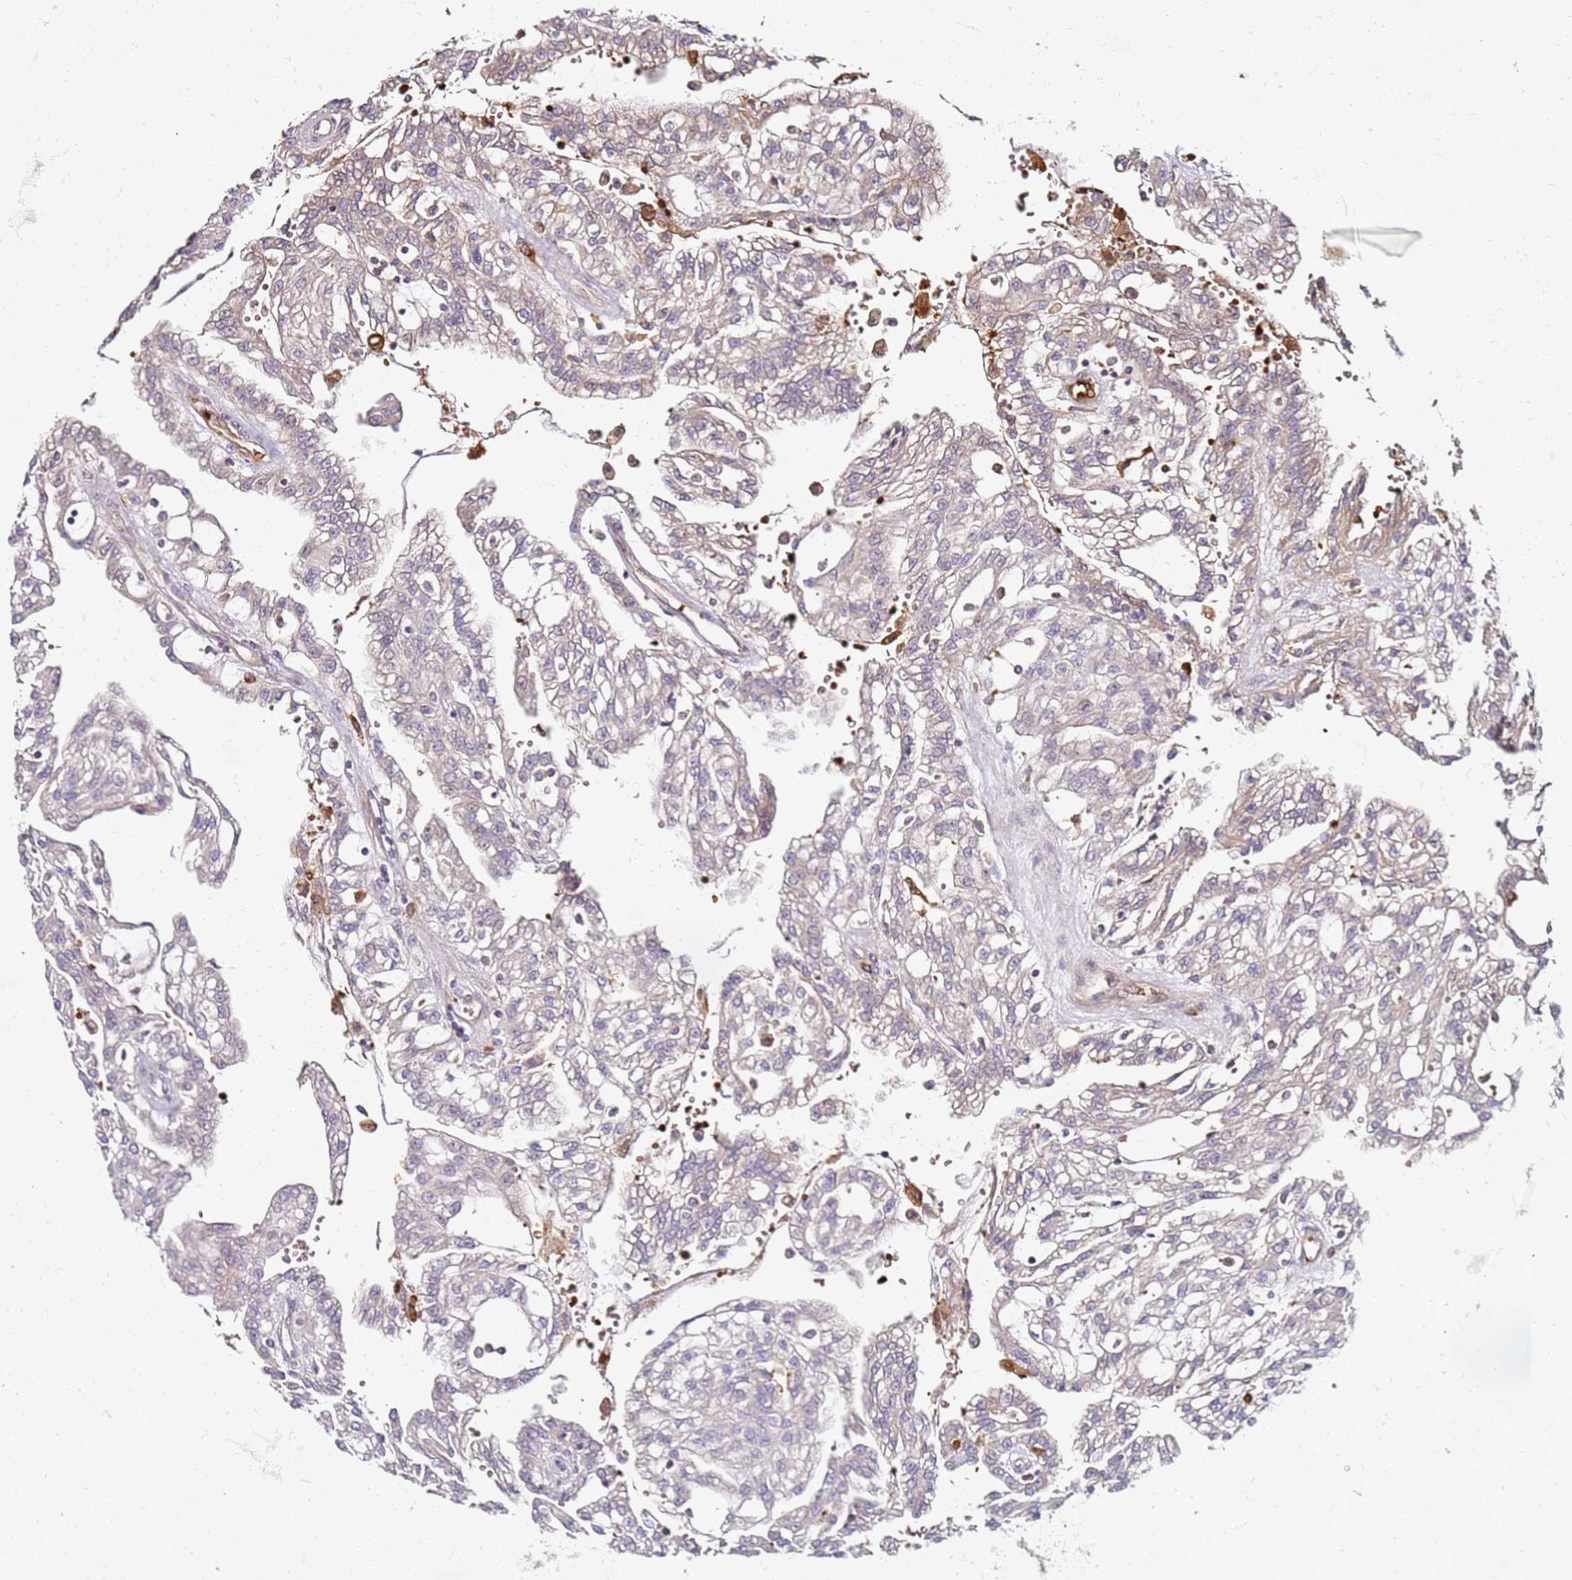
{"staining": {"intensity": "negative", "quantity": "none", "location": "none"}, "tissue": "renal cancer", "cell_type": "Tumor cells", "image_type": "cancer", "snomed": [{"axis": "morphology", "description": "Adenocarcinoma, NOS"}, {"axis": "topography", "description": "Kidney"}], "caption": "Immunohistochemistry (IHC) image of neoplastic tissue: renal cancer (adenocarcinoma) stained with DAB reveals no significant protein positivity in tumor cells. (Brightfield microscopy of DAB (3,3'-diaminobenzidine) IHC at high magnification).", "gene": "RNF11", "patient": {"sex": "male", "age": 63}}